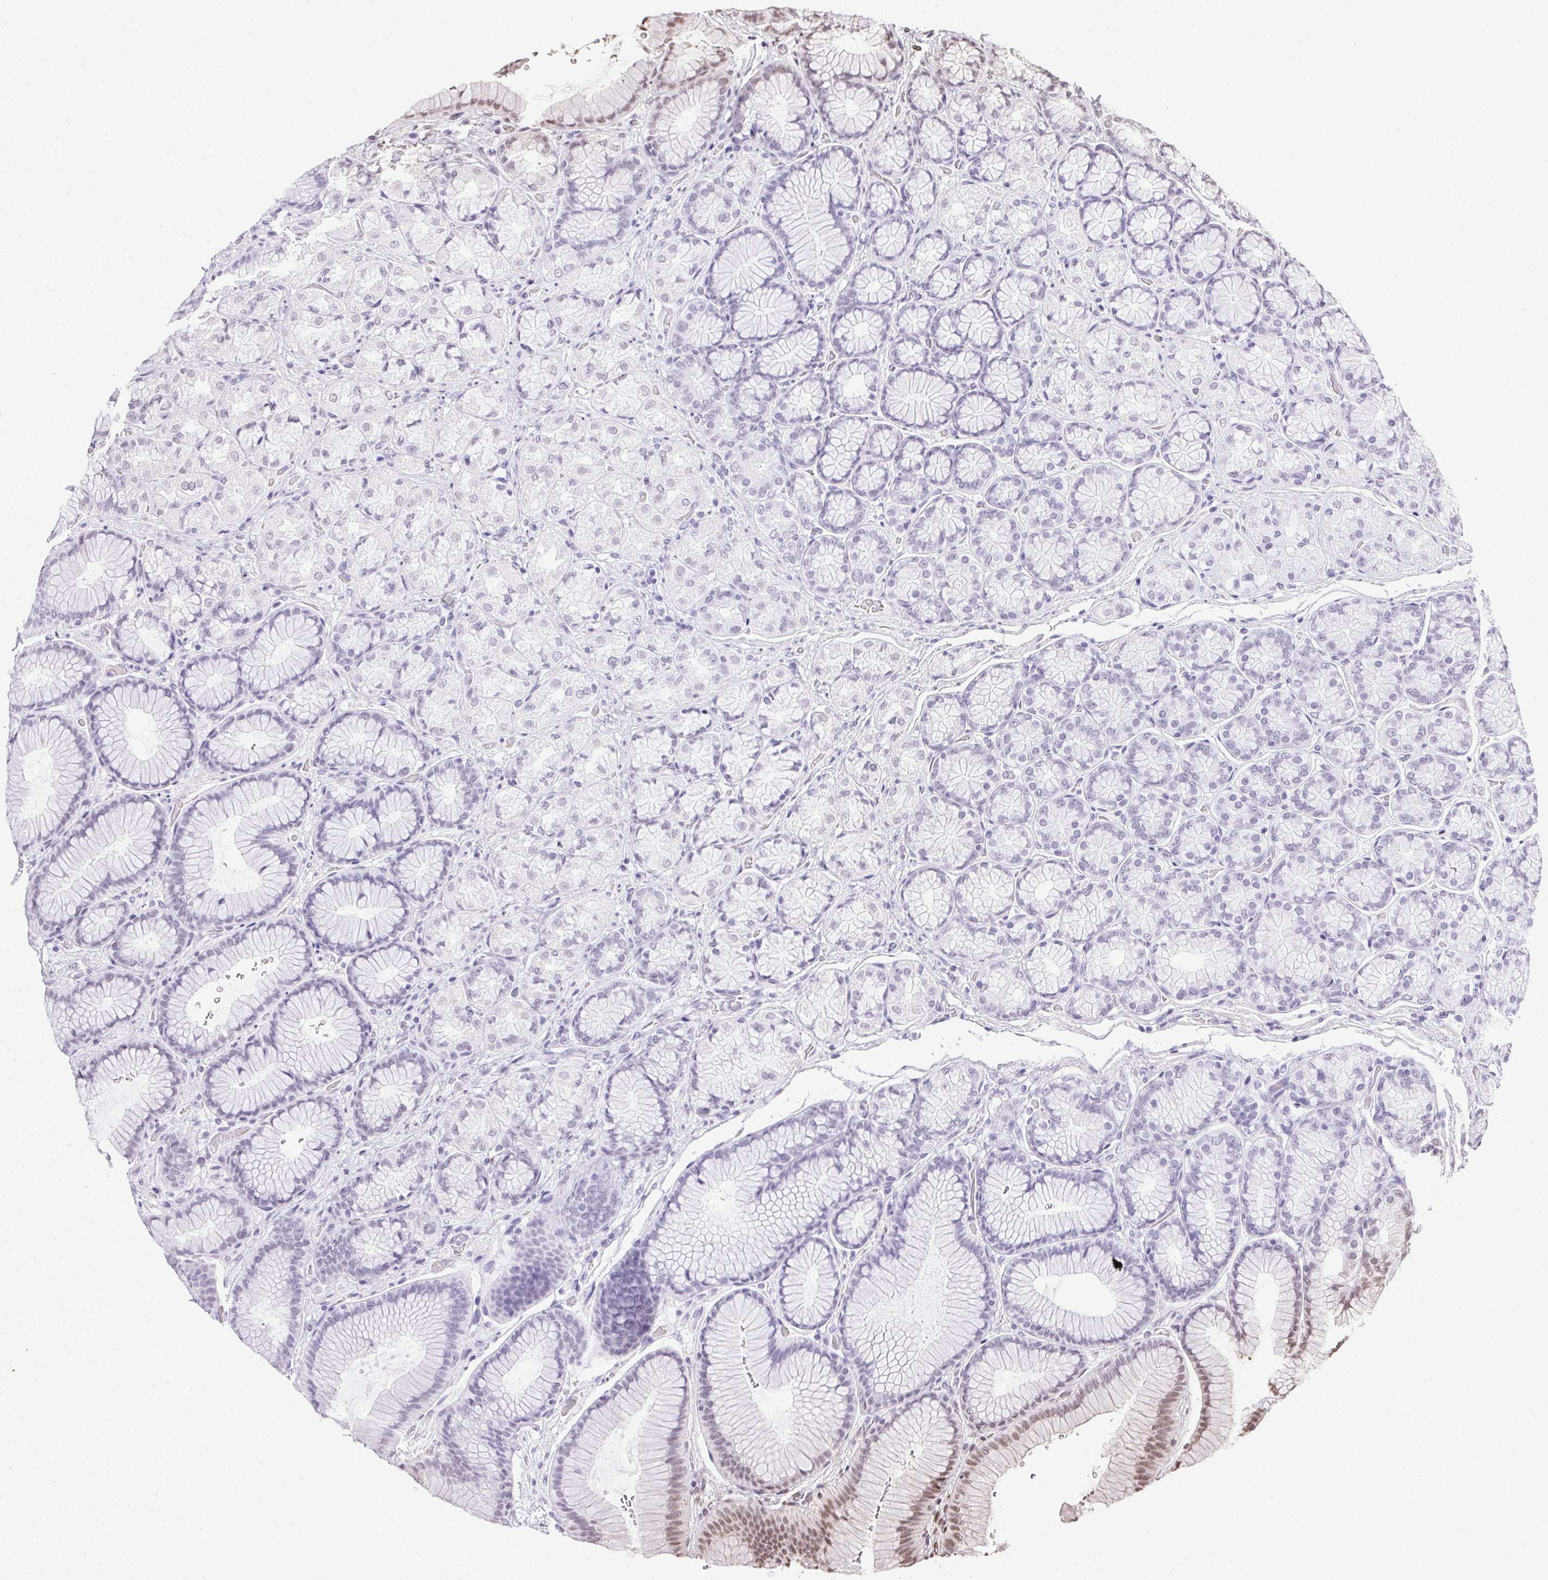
{"staining": {"intensity": "moderate", "quantity": "25%-75%", "location": "nuclear"}, "tissue": "stomach", "cell_type": "Glandular cells", "image_type": "normal", "snomed": [{"axis": "morphology", "description": "Normal tissue, NOS"}, {"axis": "morphology", "description": "Adenocarcinoma, NOS"}, {"axis": "morphology", "description": "Adenocarcinoma, High grade"}, {"axis": "topography", "description": "Stomach, upper"}, {"axis": "topography", "description": "Stomach"}], "caption": "A medium amount of moderate nuclear expression is seen in approximately 25%-75% of glandular cells in benign stomach. Using DAB (brown) and hematoxylin (blue) stains, captured at high magnification using brightfield microscopy.", "gene": "NFE2L1", "patient": {"sex": "female", "age": 65}}